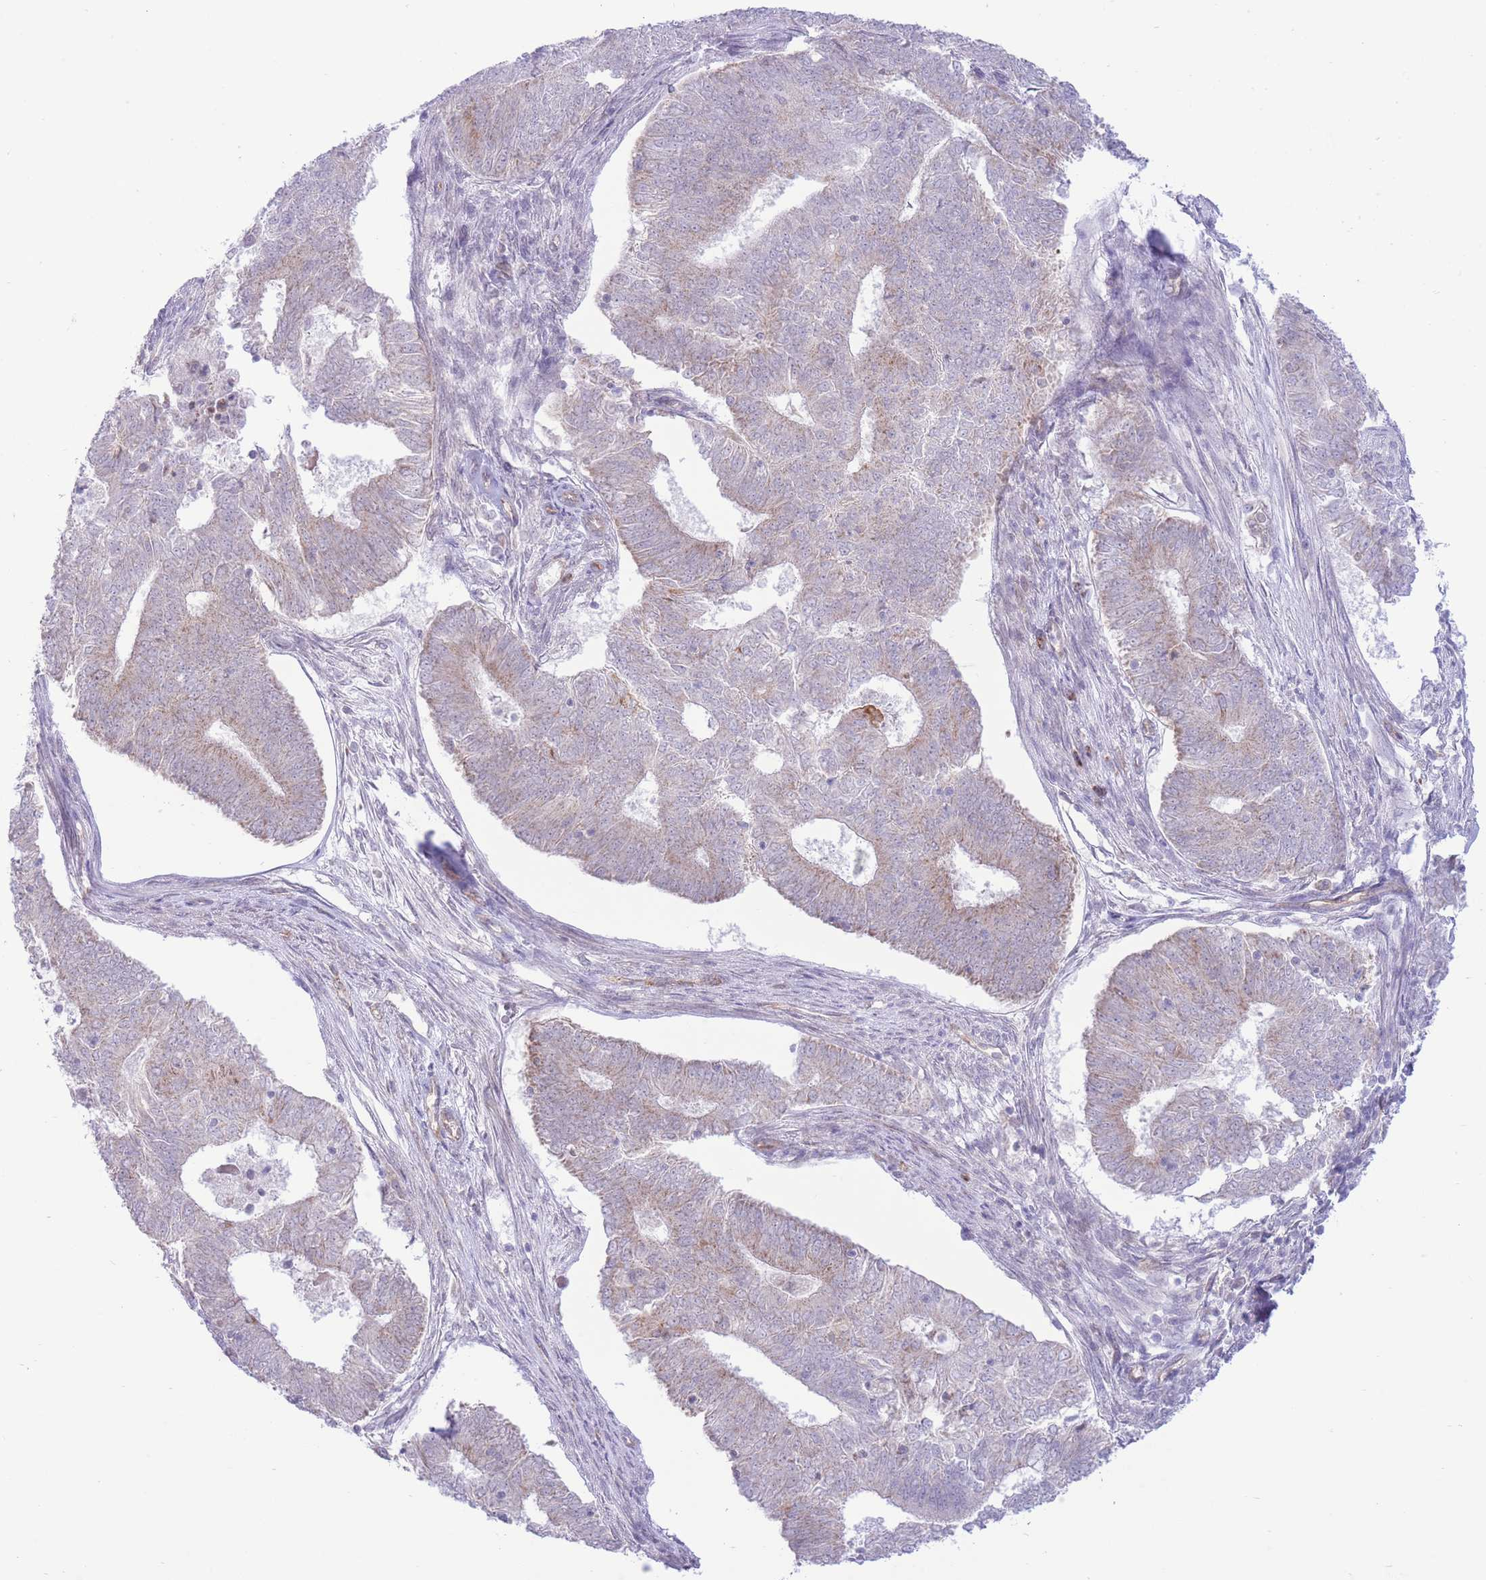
{"staining": {"intensity": "moderate", "quantity": "<25%", "location": "cytoplasmic/membranous"}, "tissue": "endometrial cancer", "cell_type": "Tumor cells", "image_type": "cancer", "snomed": [{"axis": "morphology", "description": "Adenocarcinoma, NOS"}, {"axis": "topography", "description": "Endometrium"}], "caption": "The immunohistochemical stain highlights moderate cytoplasmic/membranous positivity in tumor cells of endometrial cancer (adenocarcinoma) tissue.", "gene": "MRPS31", "patient": {"sex": "female", "age": 62}}